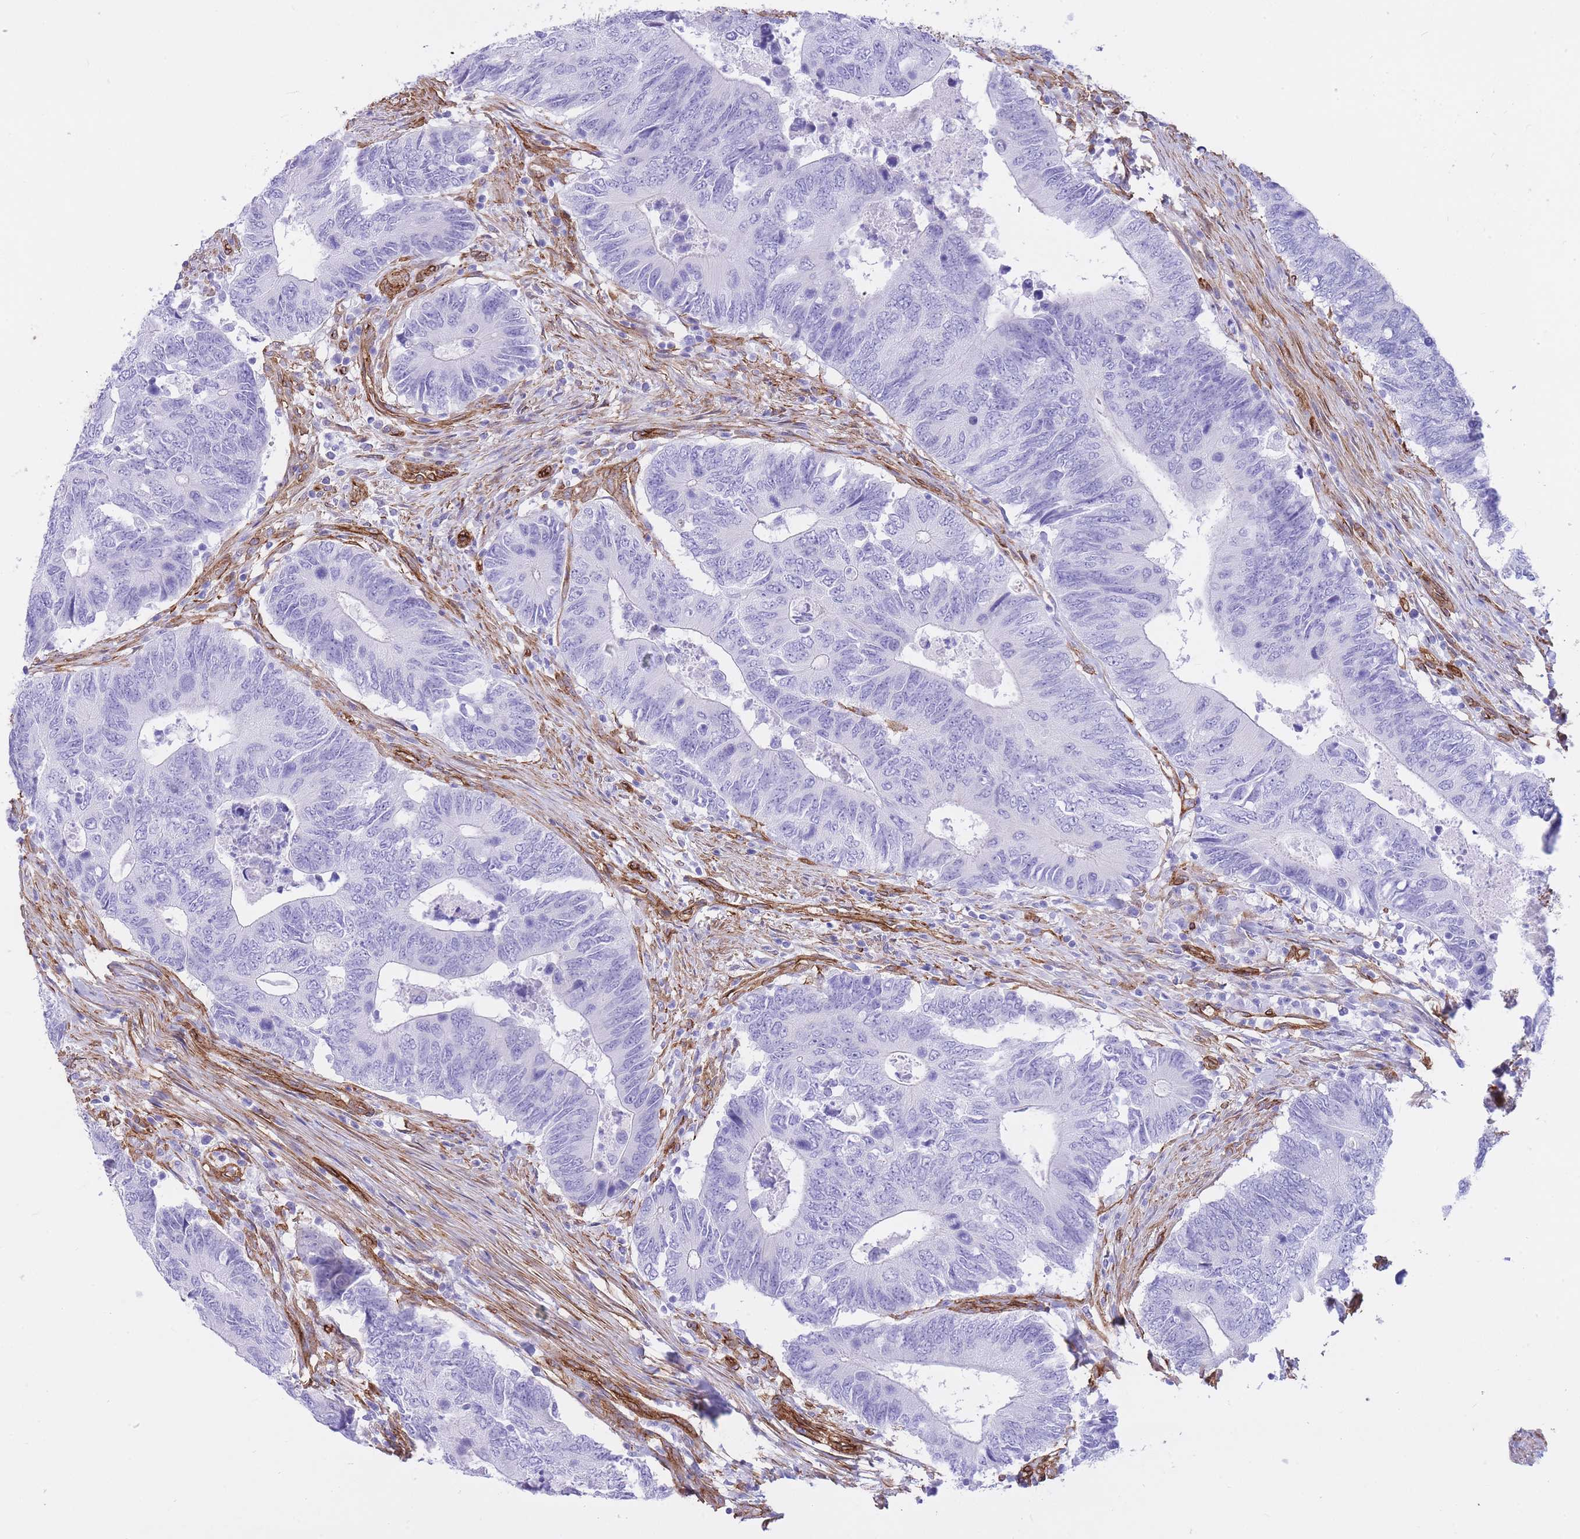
{"staining": {"intensity": "negative", "quantity": "none", "location": "none"}, "tissue": "colorectal cancer", "cell_type": "Tumor cells", "image_type": "cancer", "snomed": [{"axis": "morphology", "description": "Adenocarcinoma, NOS"}, {"axis": "topography", "description": "Colon"}], "caption": "Human adenocarcinoma (colorectal) stained for a protein using IHC displays no expression in tumor cells.", "gene": "CAVIN1", "patient": {"sex": "male", "age": 87}}